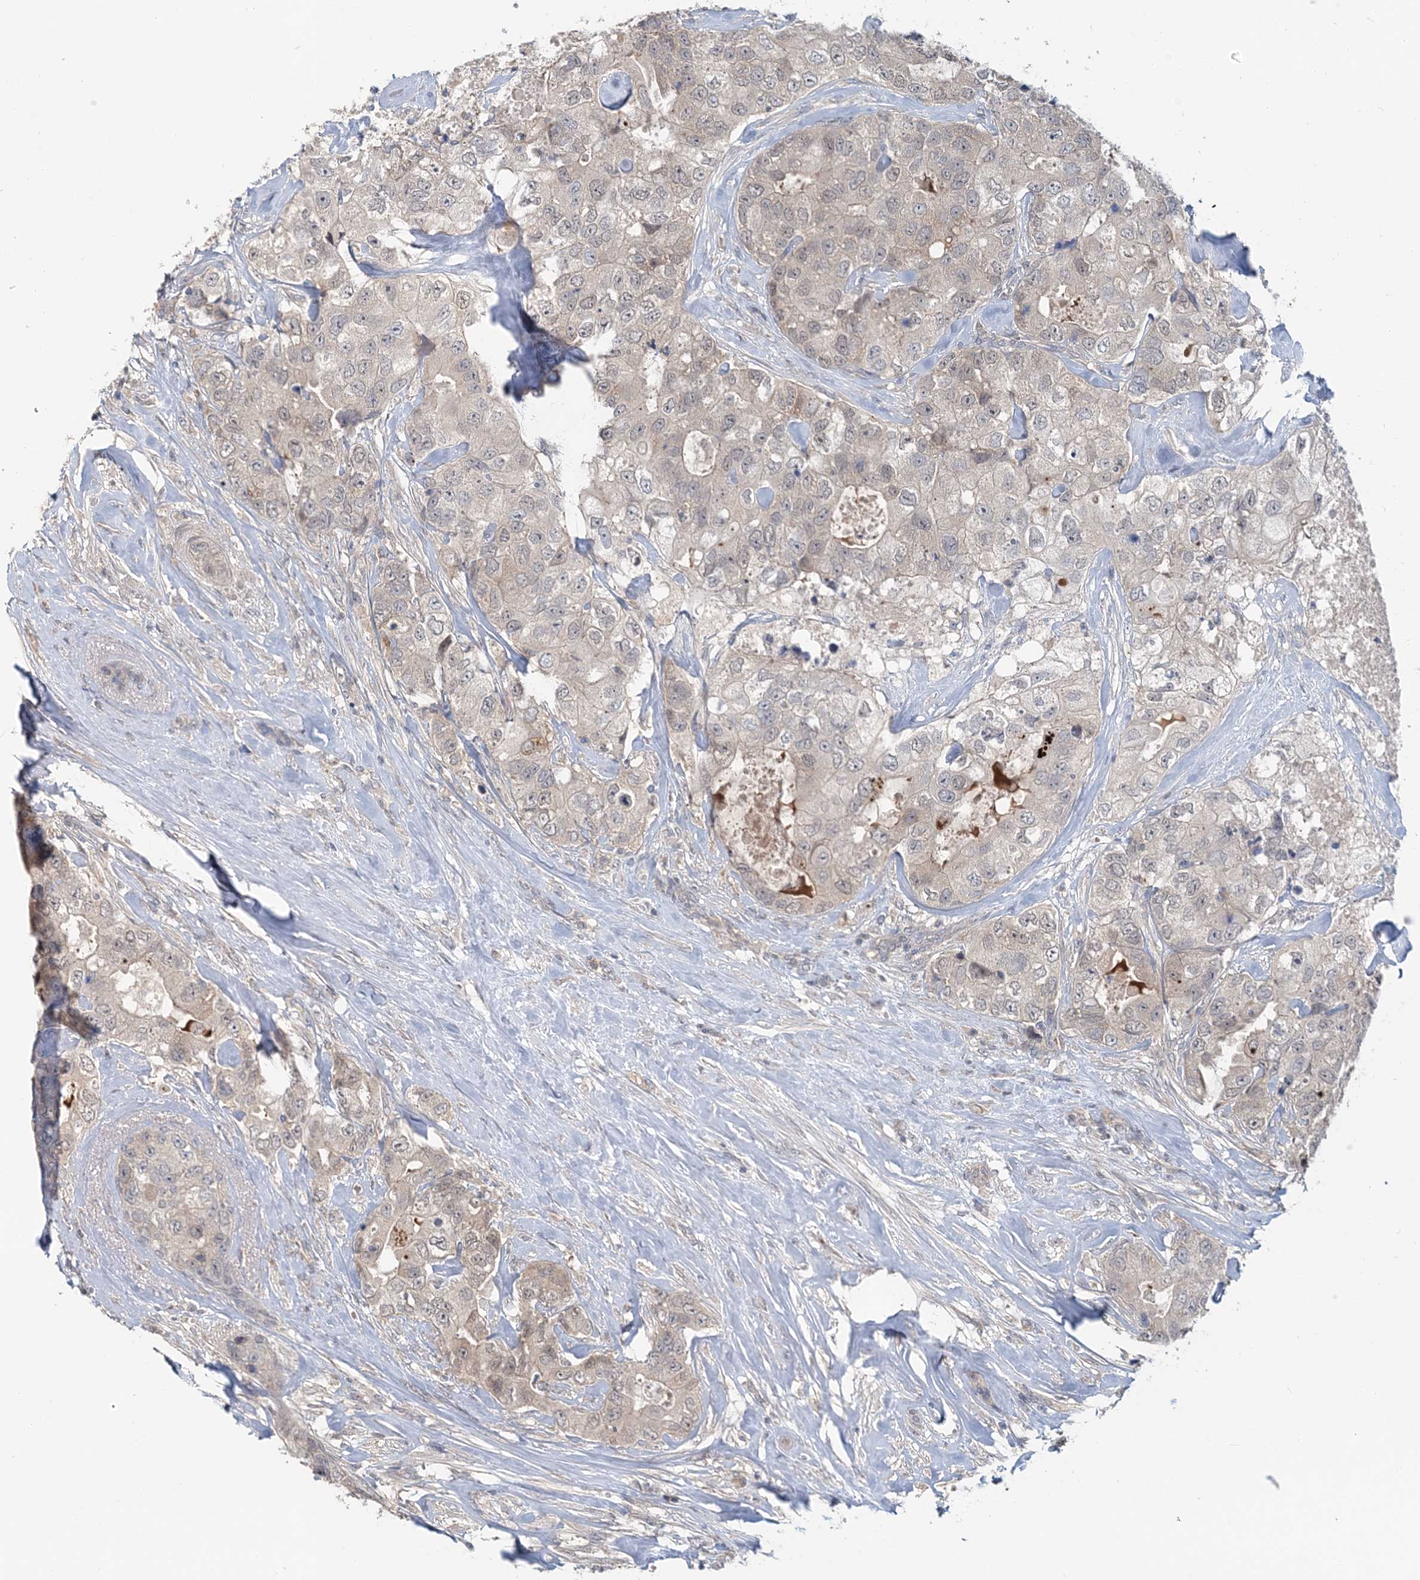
{"staining": {"intensity": "weak", "quantity": "<25%", "location": "cytoplasmic/membranous"}, "tissue": "breast cancer", "cell_type": "Tumor cells", "image_type": "cancer", "snomed": [{"axis": "morphology", "description": "Duct carcinoma"}, {"axis": "topography", "description": "Breast"}], "caption": "A histopathology image of human breast cancer is negative for staining in tumor cells. Nuclei are stained in blue.", "gene": "RNF25", "patient": {"sex": "female", "age": 62}}